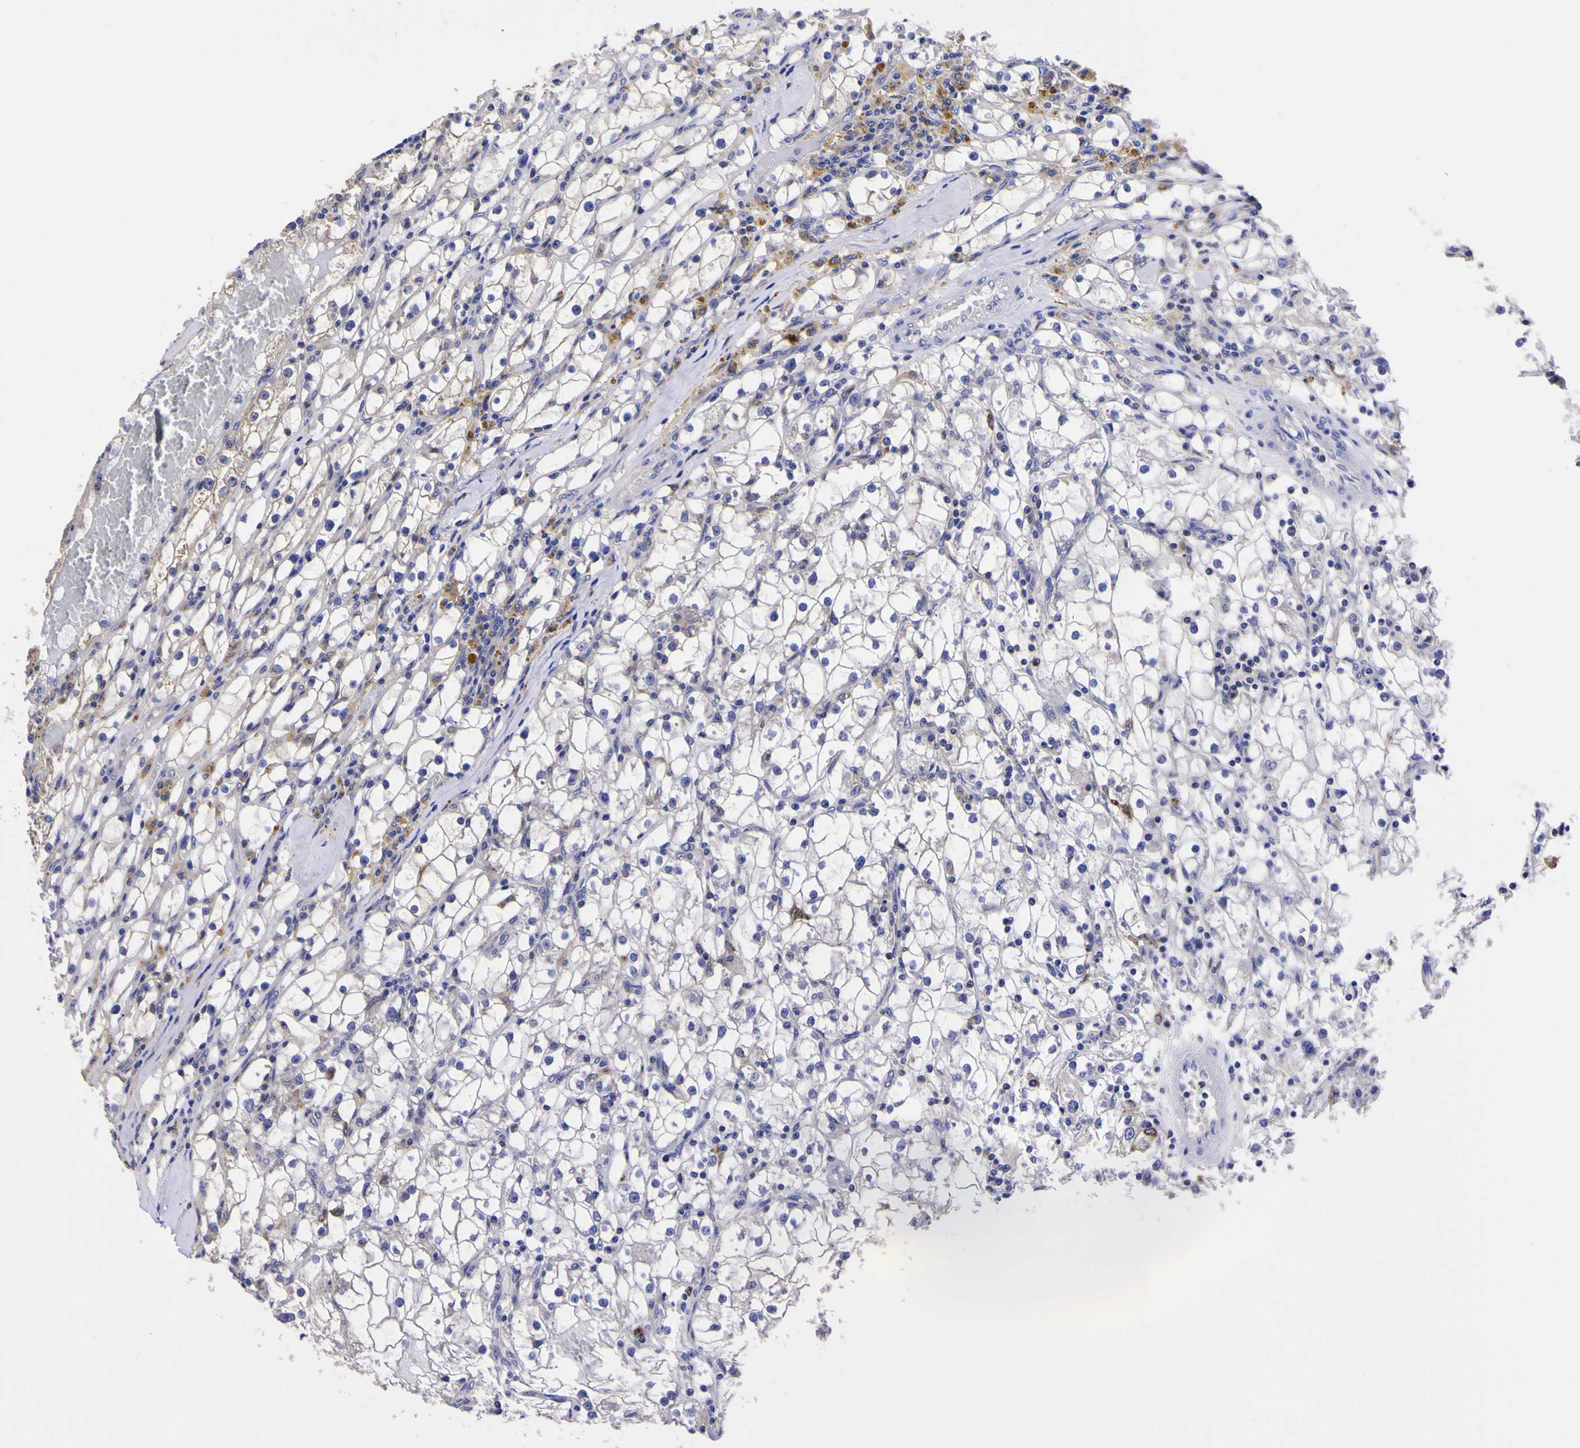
{"staining": {"intensity": "negative", "quantity": "none", "location": "none"}, "tissue": "renal cancer", "cell_type": "Tumor cells", "image_type": "cancer", "snomed": [{"axis": "morphology", "description": "Adenocarcinoma, NOS"}, {"axis": "topography", "description": "Kidney"}], "caption": "A micrograph of human adenocarcinoma (renal) is negative for staining in tumor cells.", "gene": "MAPK14", "patient": {"sex": "male", "age": 56}}